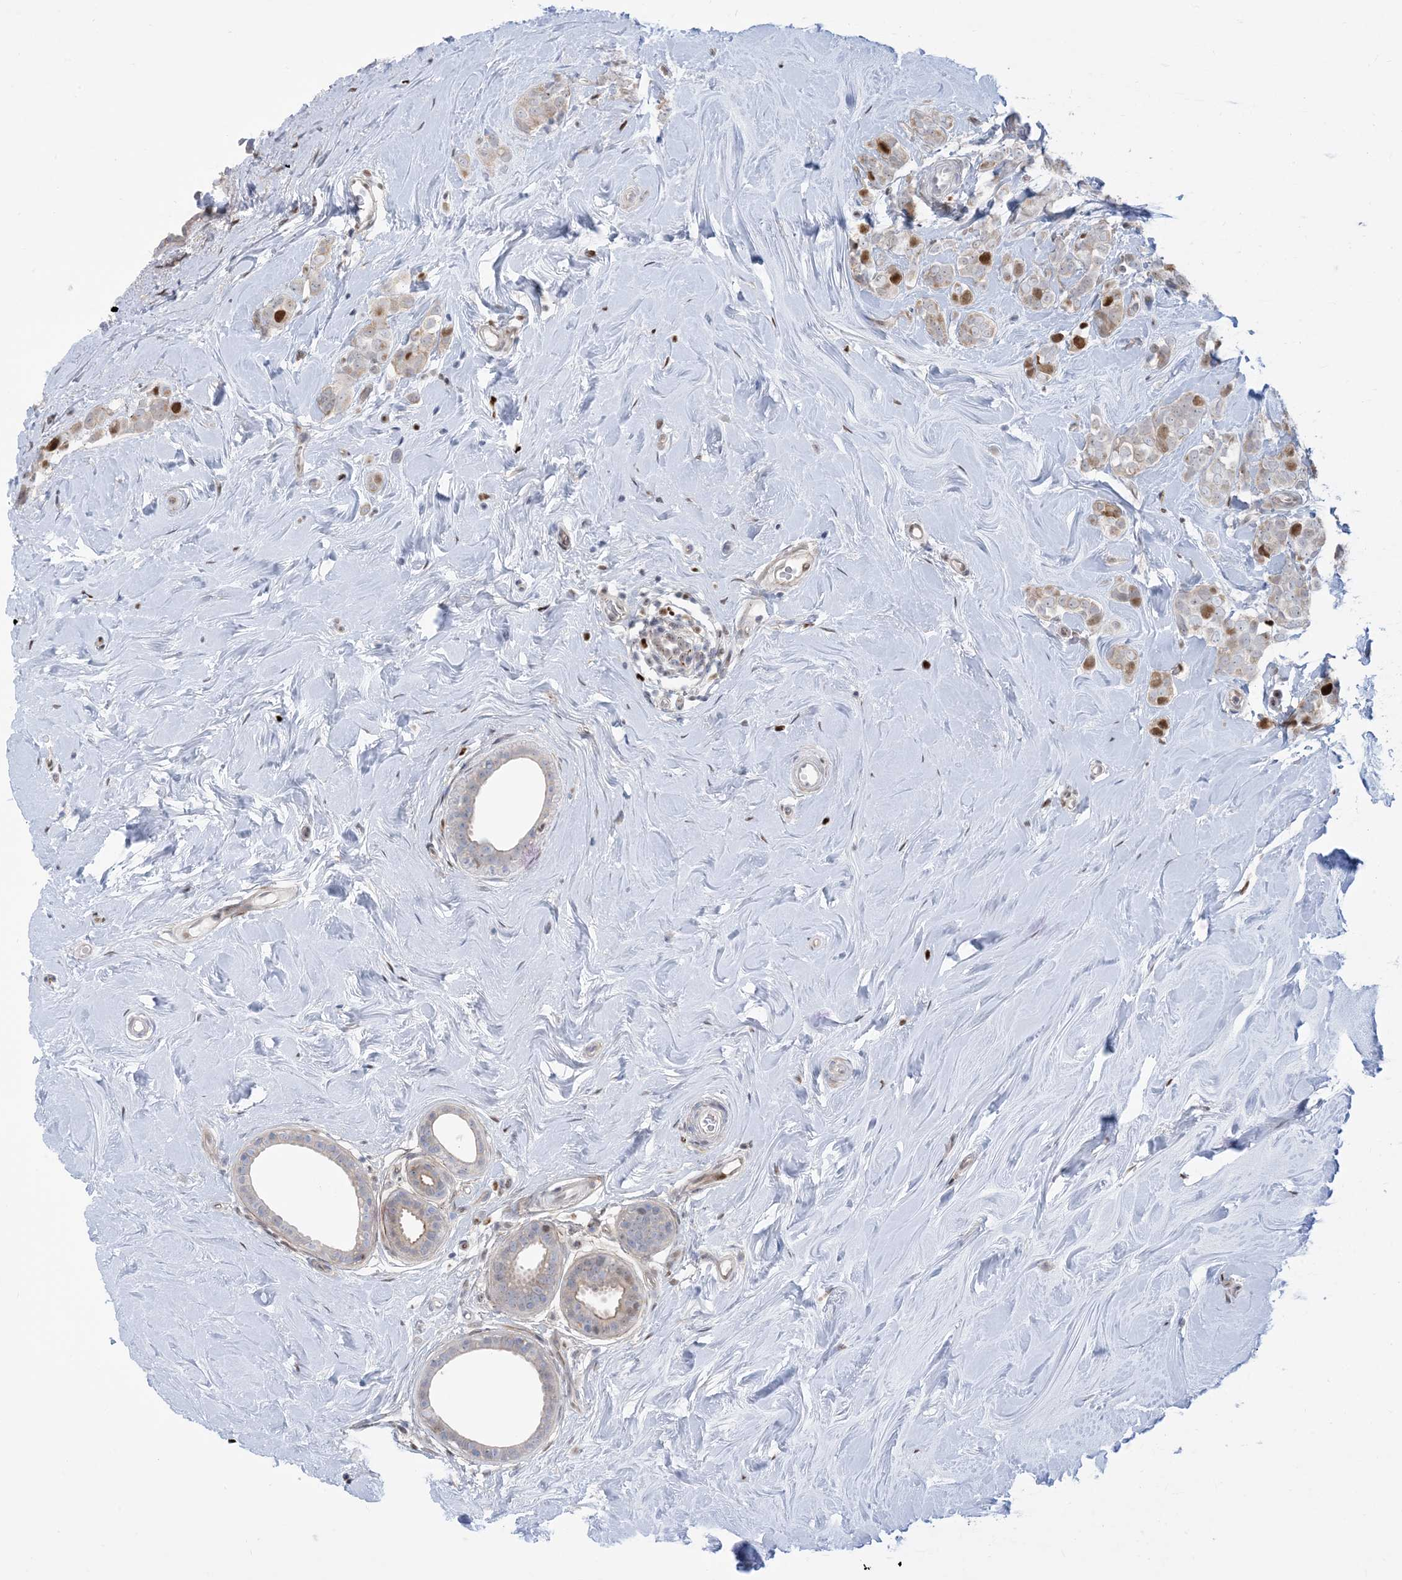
{"staining": {"intensity": "moderate", "quantity": "25%-75%", "location": "nuclear"}, "tissue": "breast cancer", "cell_type": "Tumor cells", "image_type": "cancer", "snomed": [{"axis": "morphology", "description": "Lobular carcinoma"}, {"axis": "topography", "description": "Breast"}], "caption": "Immunohistochemical staining of lobular carcinoma (breast) demonstrates medium levels of moderate nuclear protein expression in approximately 25%-75% of tumor cells. The protein is shown in brown color, while the nuclei are stained blue.", "gene": "MARS2", "patient": {"sex": "female", "age": 47}}